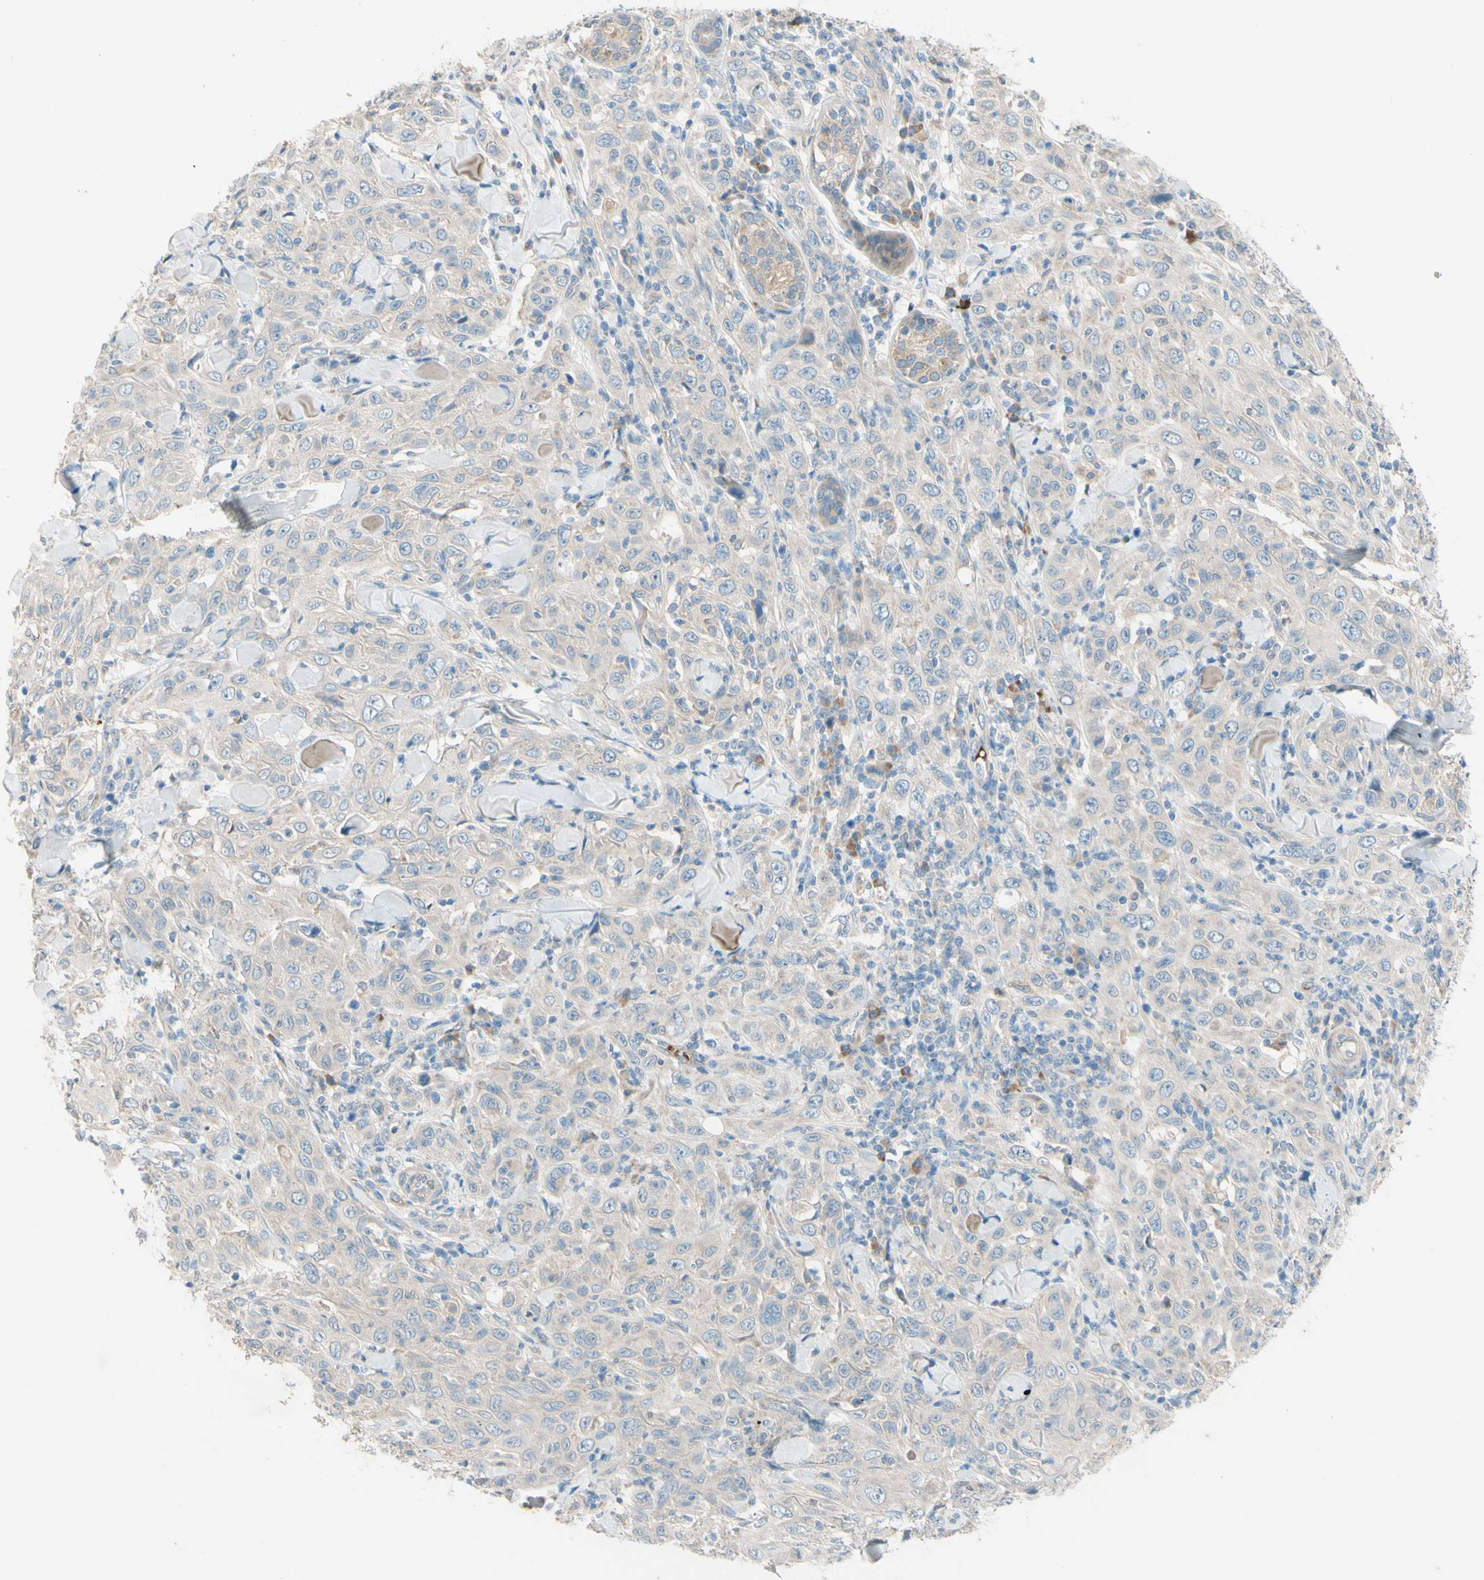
{"staining": {"intensity": "weak", "quantity": "<25%", "location": "cytoplasmic/membranous"}, "tissue": "skin cancer", "cell_type": "Tumor cells", "image_type": "cancer", "snomed": [{"axis": "morphology", "description": "Squamous cell carcinoma, NOS"}, {"axis": "topography", "description": "Skin"}], "caption": "Tumor cells are negative for brown protein staining in skin cancer.", "gene": "IL2", "patient": {"sex": "female", "age": 88}}